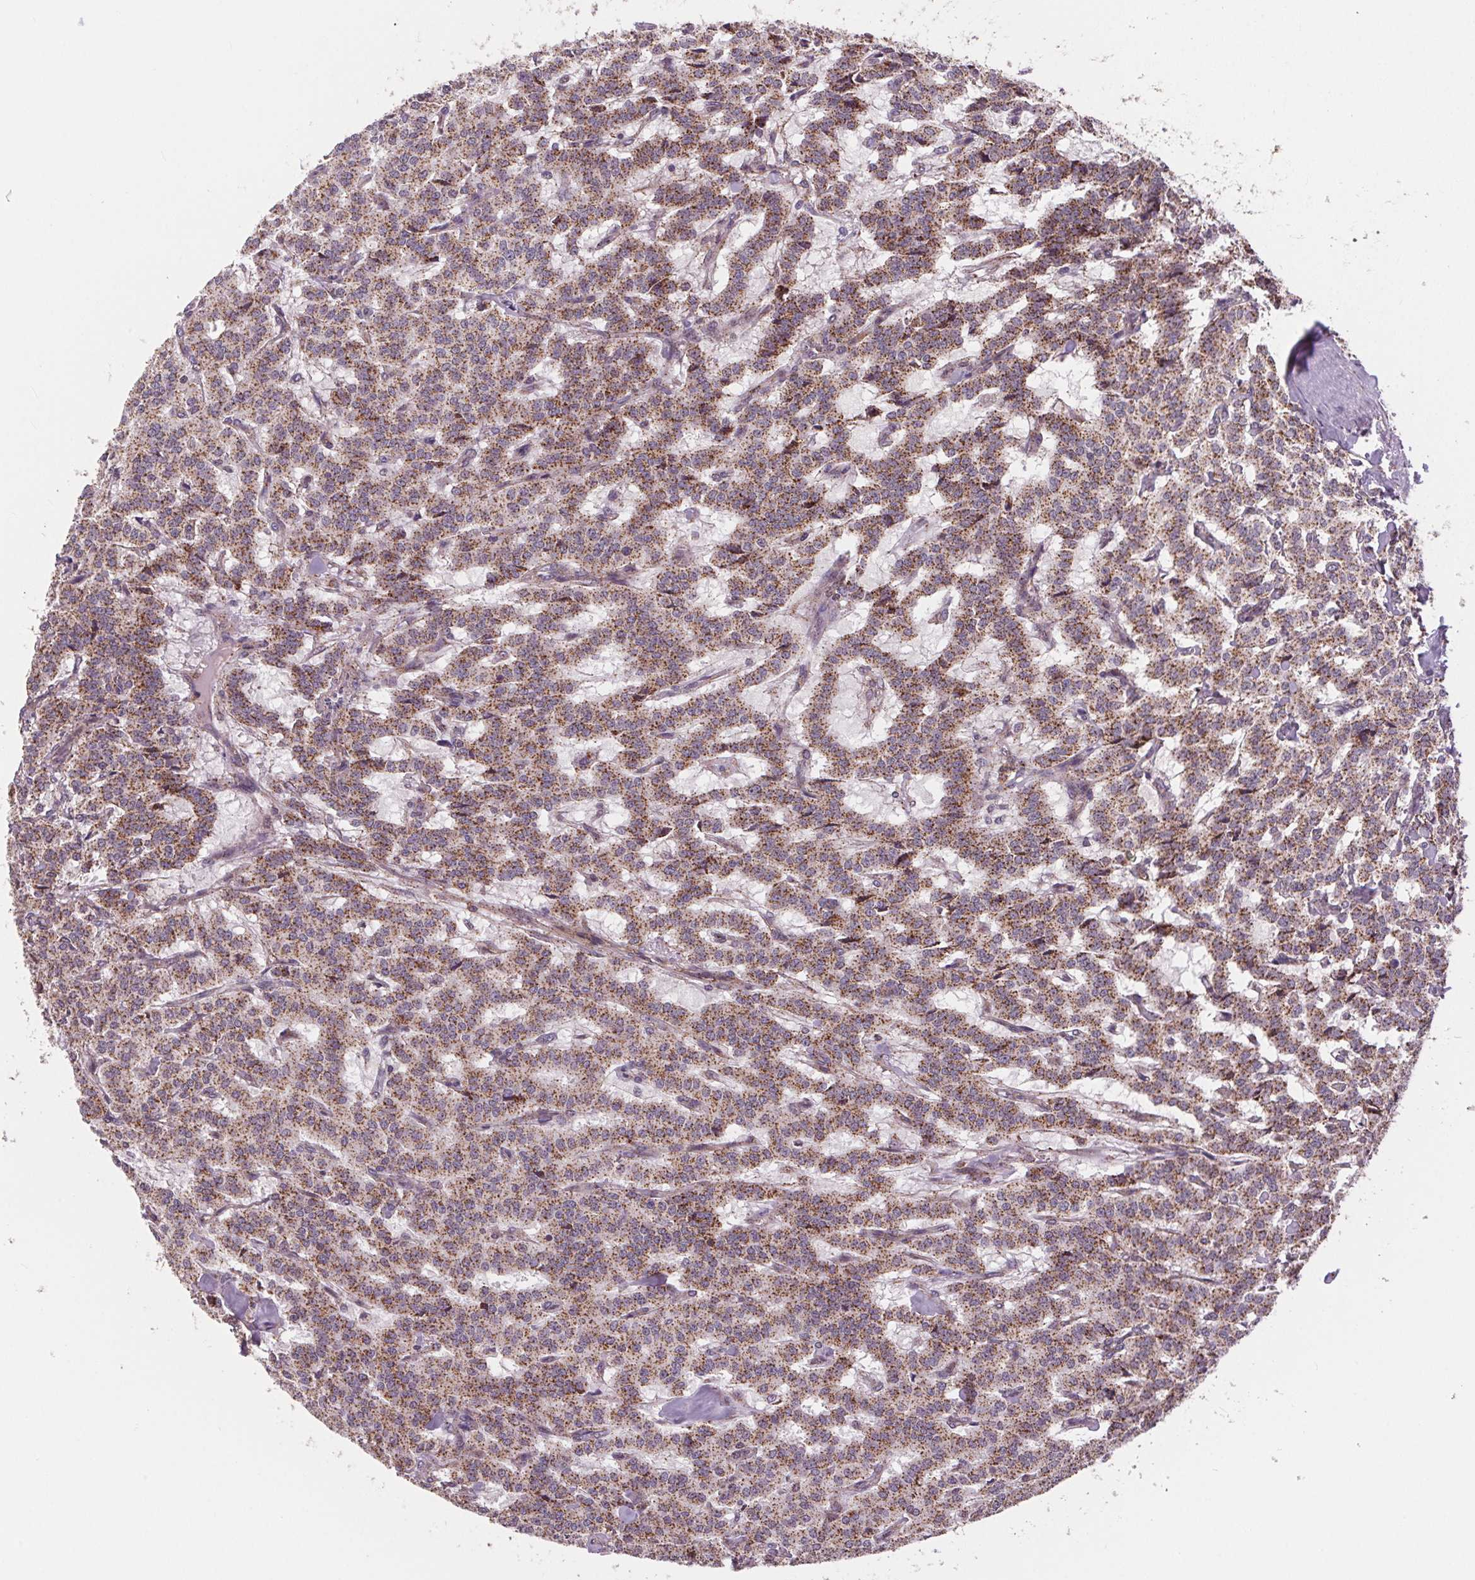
{"staining": {"intensity": "moderate", "quantity": ">75%", "location": "cytoplasmic/membranous"}, "tissue": "carcinoid", "cell_type": "Tumor cells", "image_type": "cancer", "snomed": [{"axis": "morphology", "description": "Carcinoid, malignant, NOS"}, {"axis": "topography", "description": "Lung"}], "caption": "A photomicrograph of human malignant carcinoid stained for a protein displays moderate cytoplasmic/membranous brown staining in tumor cells.", "gene": "CHMP4B", "patient": {"sex": "female", "age": 46}}